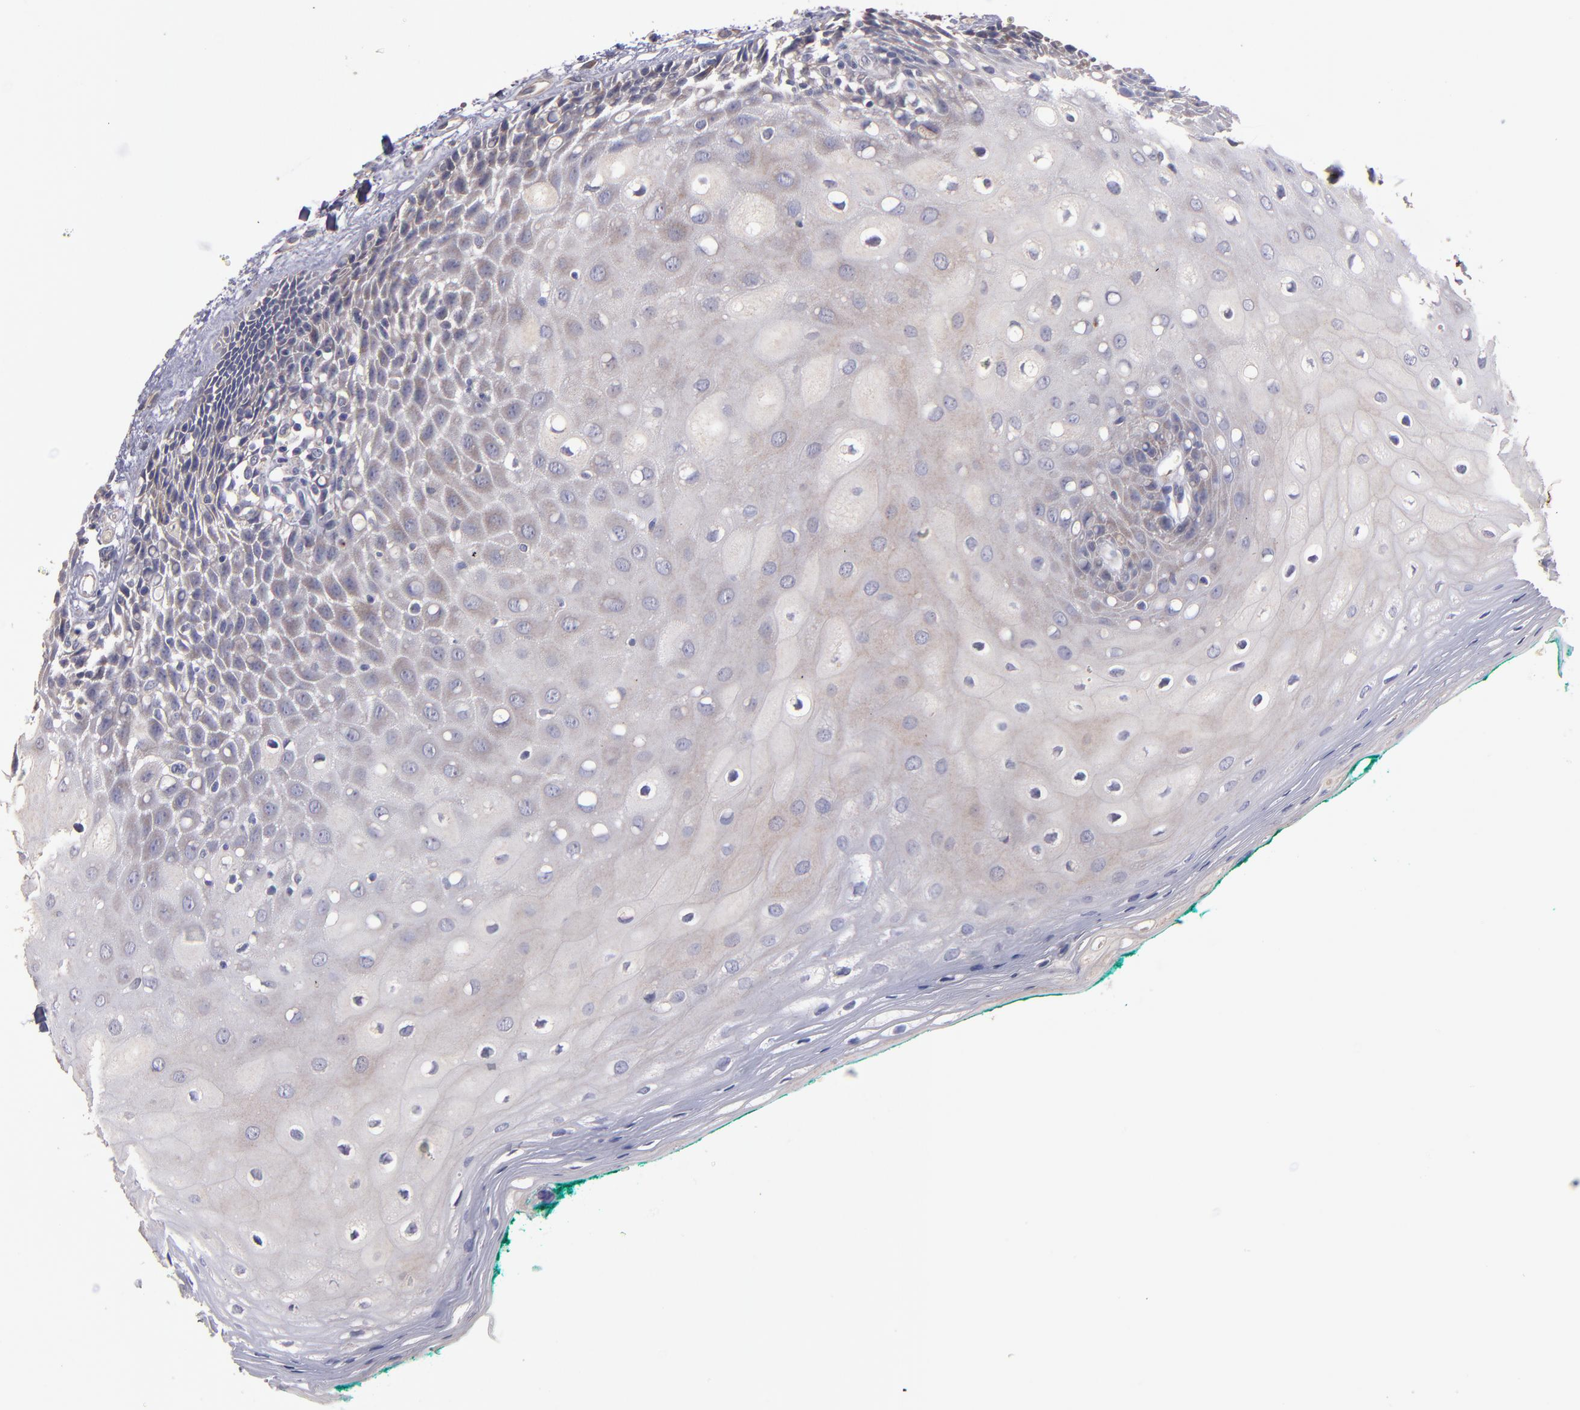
{"staining": {"intensity": "weak", "quantity": "25%-75%", "location": "cytoplasmic/membranous"}, "tissue": "oral mucosa", "cell_type": "Squamous epithelial cells", "image_type": "normal", "snomed": [{"axis": "morphology", "description": "Normal tissue, NOS"}, {"axis": "morphology", "description": "Squamous cell carcinoma, NOS"}, {"axis": "topography", "description": "Skeletal muscle"}, {"axis": "topography", "description": "Oral tissue"}, {"axis": "topography", "description": "Head-Neck"}], "caption": "Weak cytoplasmic/membranous protein expression is present in approximately 25%-75% of squamous epithelial cells in oral mucosa.", "gene": "MAGEE1", "patient": {"sex": "female", "age": 84}}